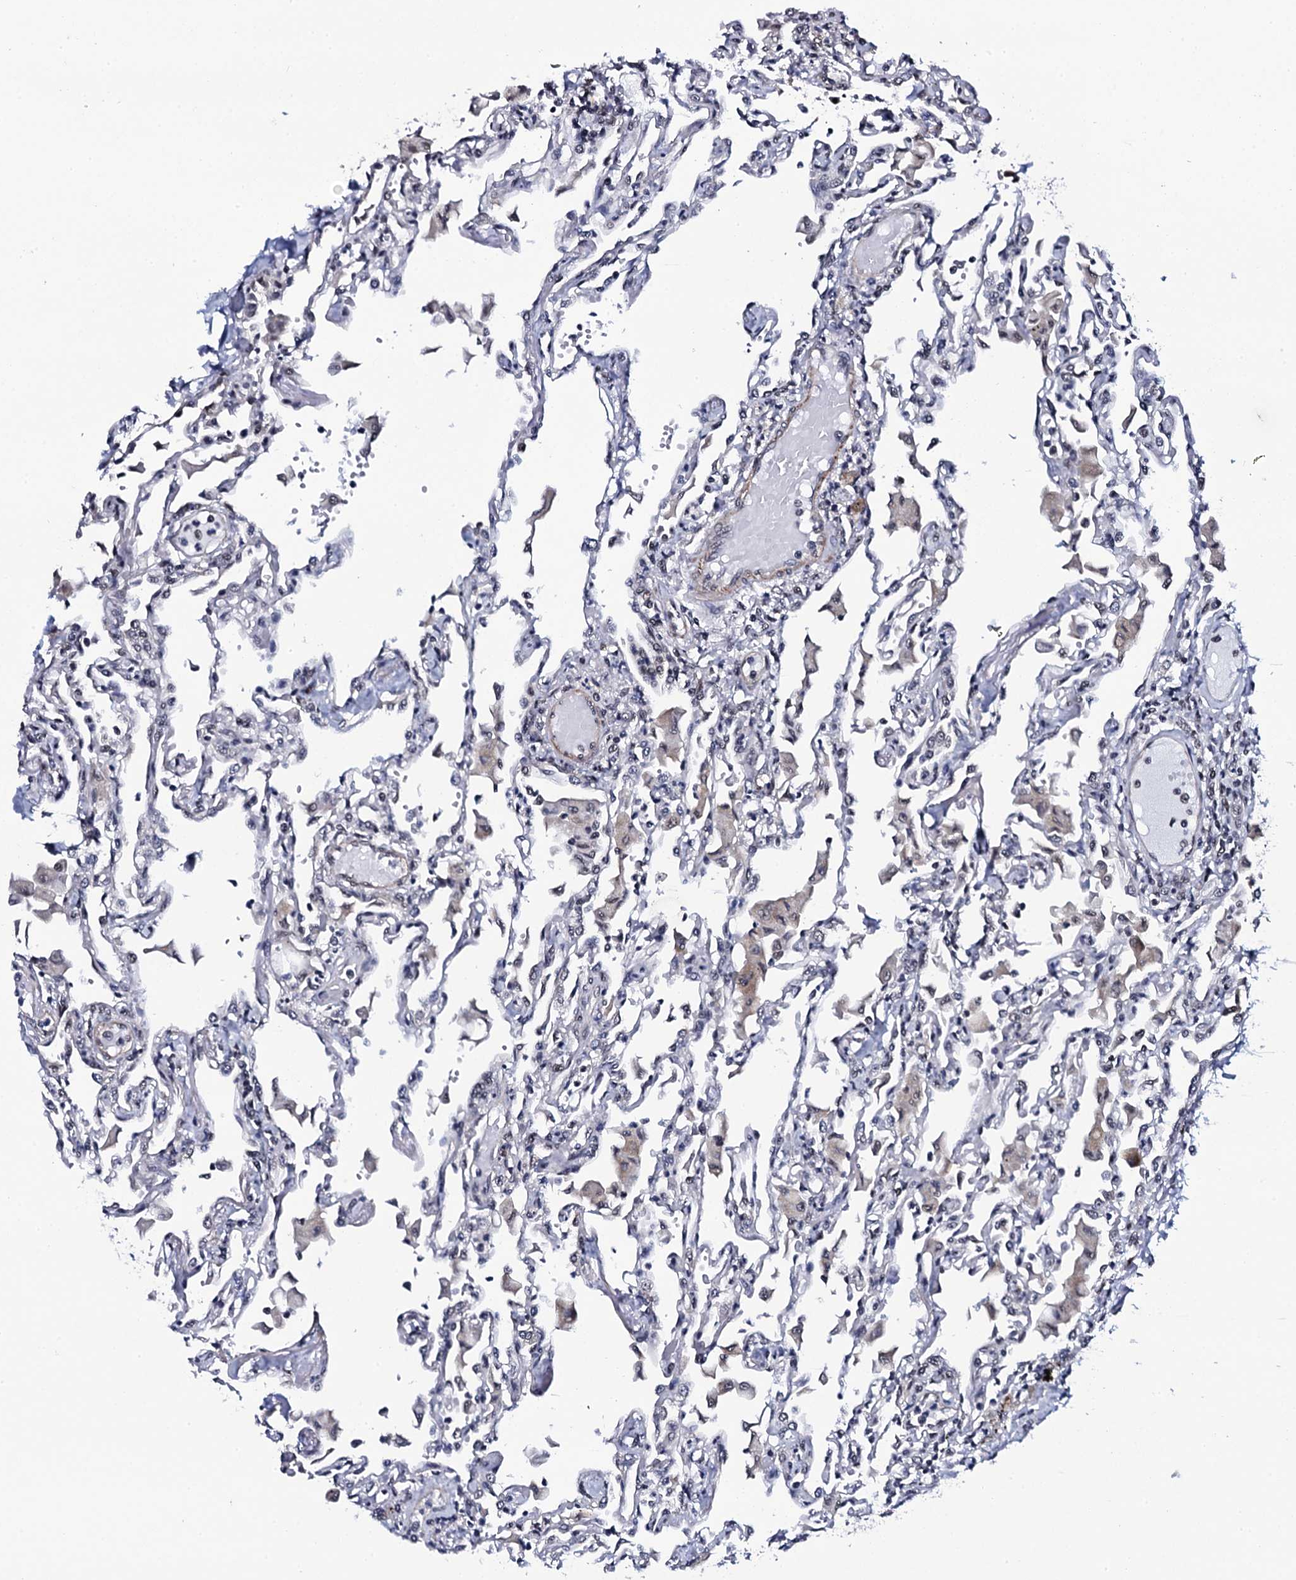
{"staining": {"intensity": "weak", "quantity": "<25%", "location": "nuclear"}, "tissue": "lung", "cell_type": "Alveolar cells", "image_type": "normal", "snomed": [{"axis": "morphology", "description": "Normal tissue, NOS"}, {"axis": "topography", "description": "Bronchus"}, {"axis": "topography", "description": "Lung"}], "caption": "IHC photomicrograph of normal lung: lung stained with DAB (3,3'-diaminobenzidine) reveals no significant protein positivity in alveolar cells.", "gene": "CWC15", "patient": {"sex": "female", "age": 49}}